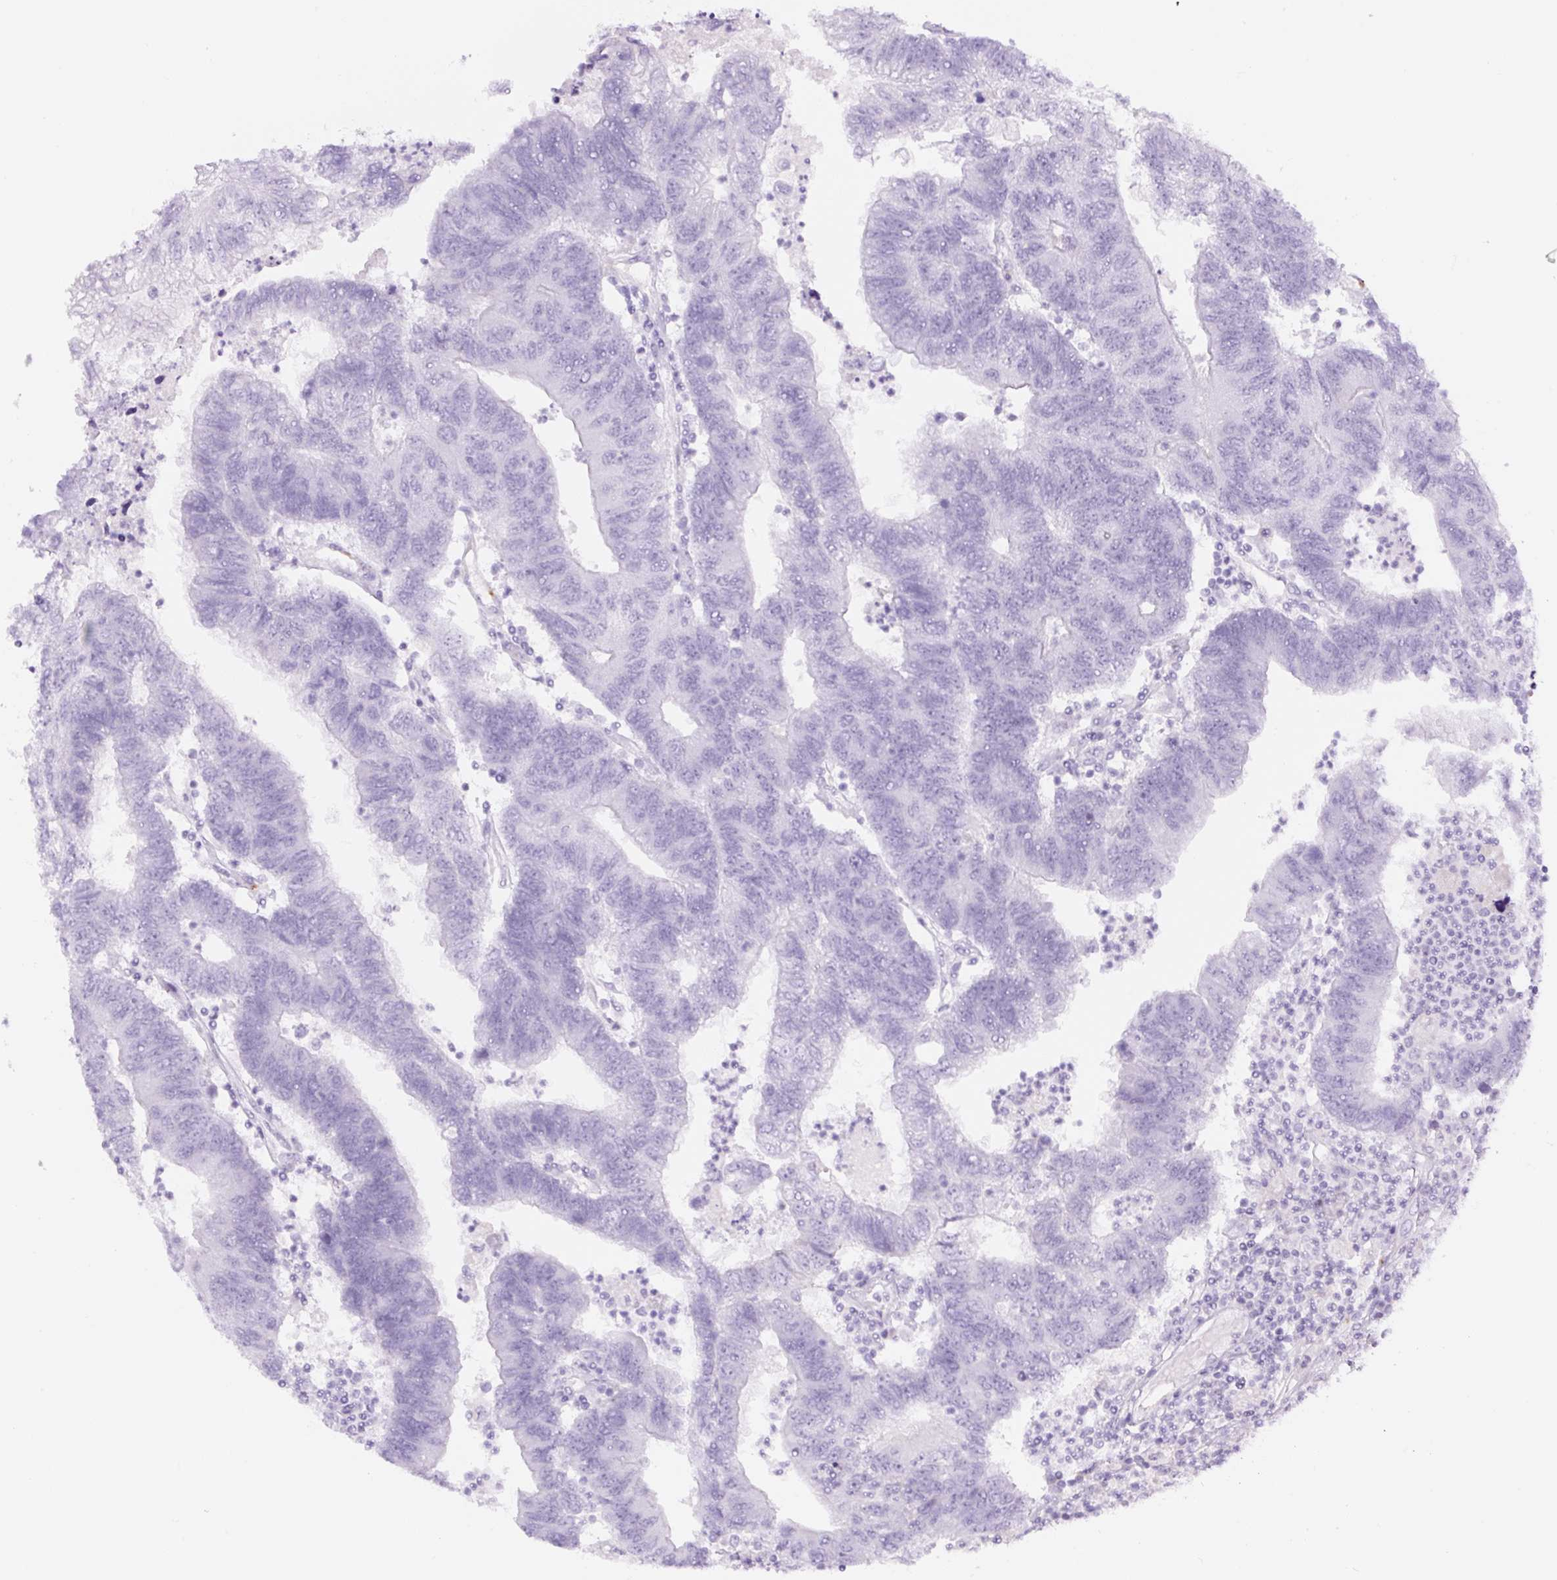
{"staining": {"intensity": "negative", "quantity": "none", "location": "none"}, "tissue": "colorectal cancer", "cell_type": "Tumor cells", "image_type": "cancer", "snomed": [{"axis": "morphology", "description": "Adenocarcinoma, NOS"}, {"axis": "topography", "description": "Colon"}], "caption": "Immunohistochemistry of human colorectal cancer (adenocarcinoma) exhibits no expression in tumor cells. Nuclei are stained in blue.", "gene": "RSPO4", "patient": {"sex": "female", "age": 48}}